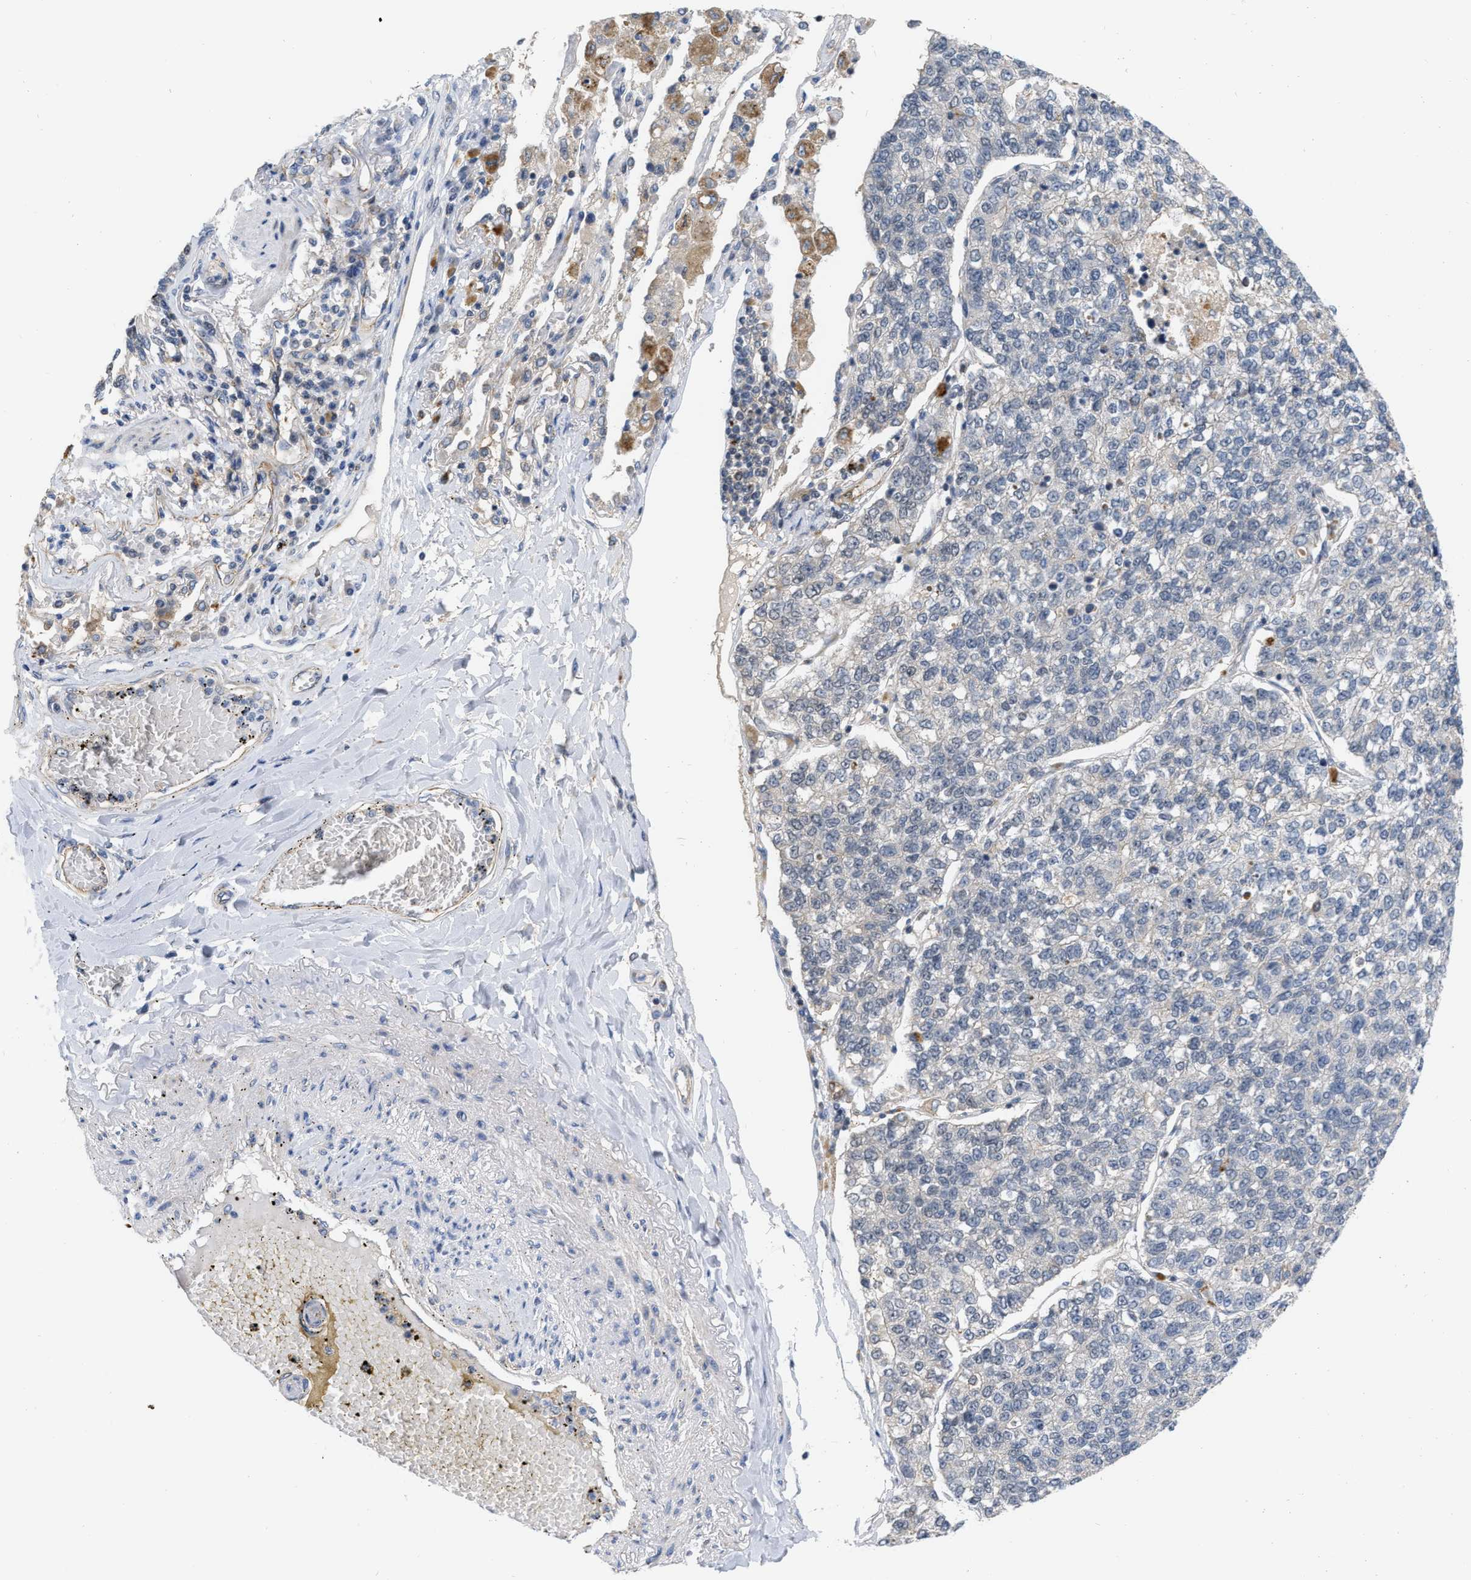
{"staining": {"intensity": "negative", "quantity": "none", "location": "none"}, "tissue": "lung cancer", "cell_type": "Tumor cells", "image_type": "cancer", "snomed": [{"axis": "morphology", "description": "Adenocarcinoma, NOS"}, {"axis": "topography", "description": "Lung"}], "caption": "IHC of lung cancer reveals no expression in tumor cells.", "gene": "NAPEPLD", "patient": {"sex": "male", "age": 49}}